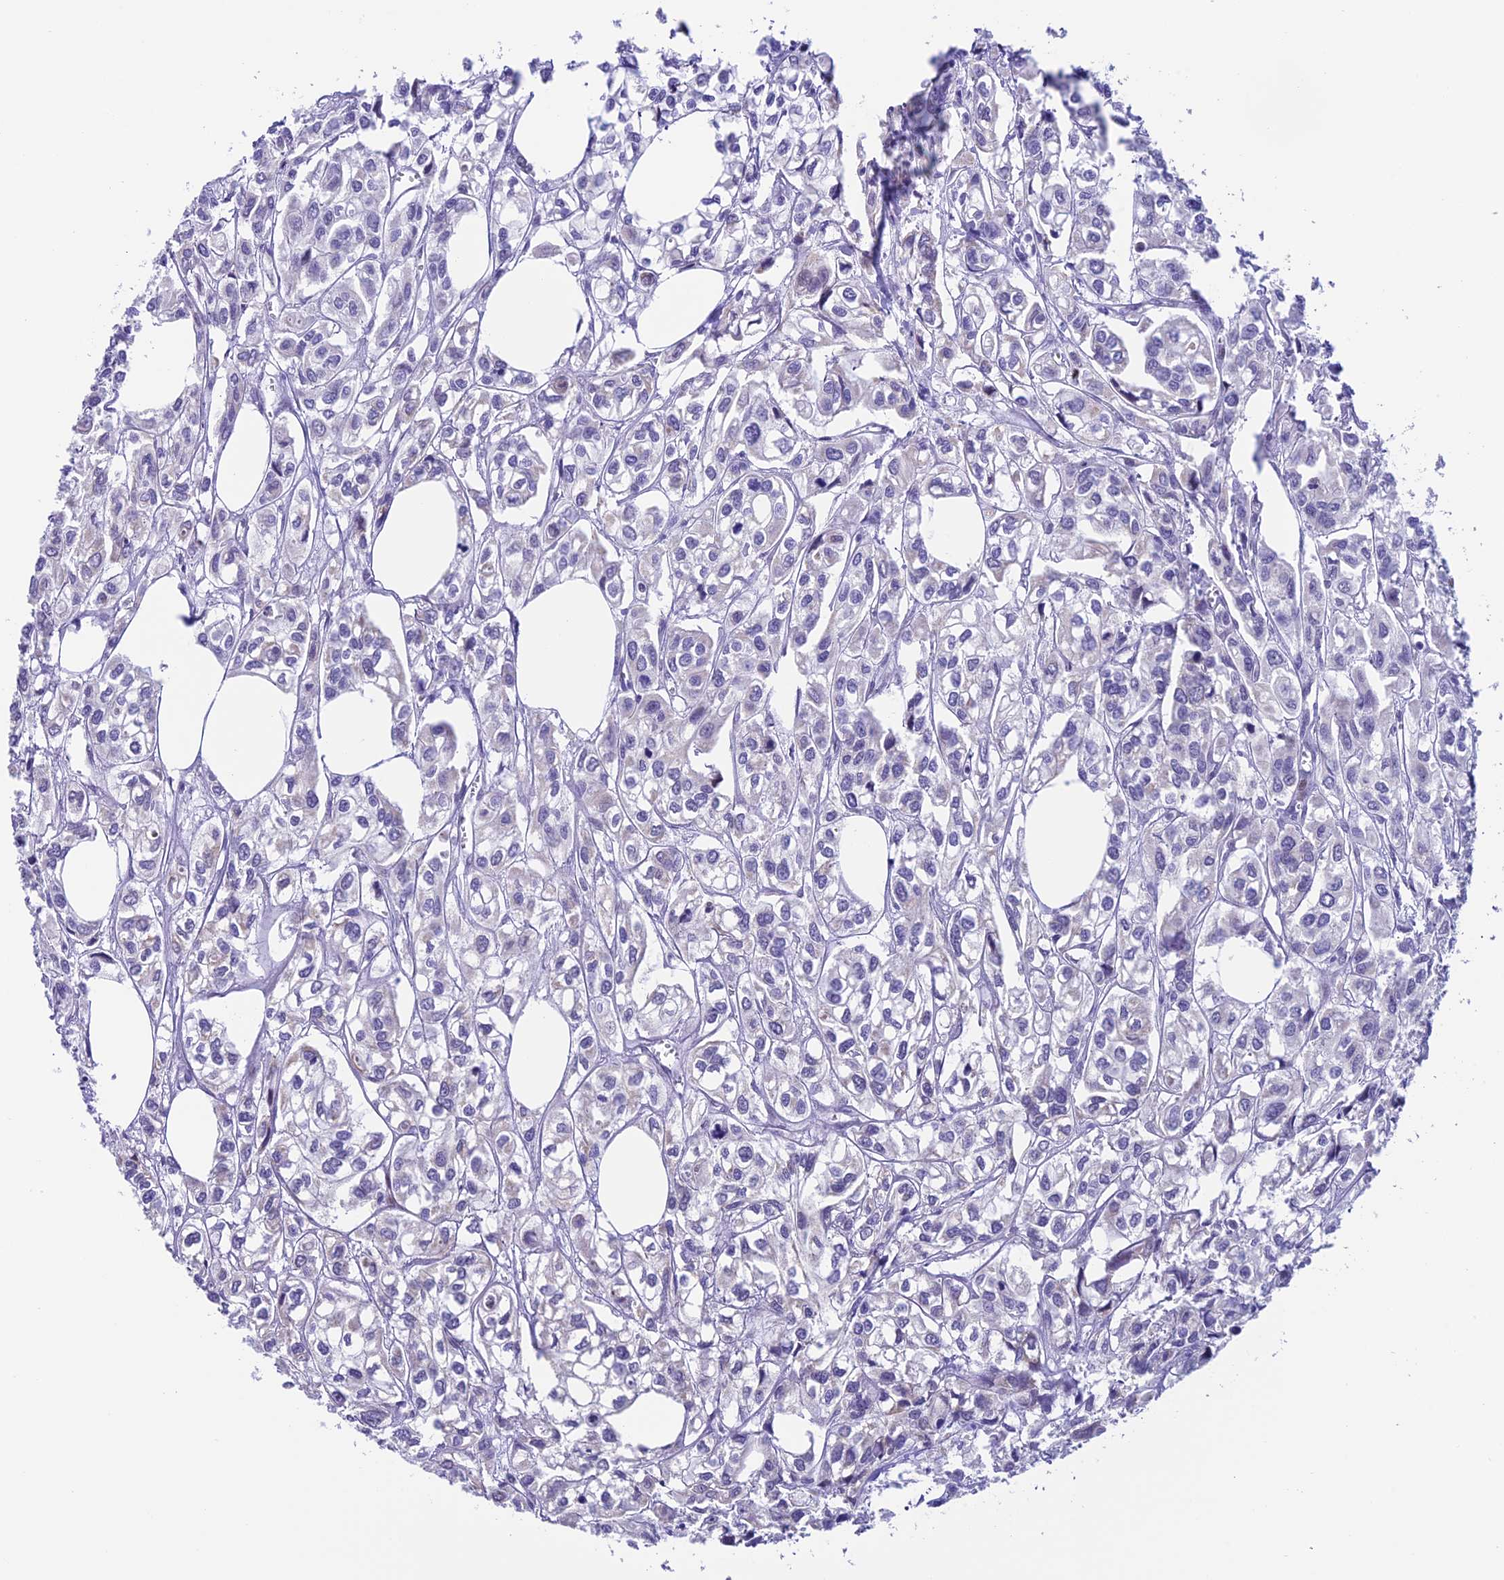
{"staining": {"intensity": "negative", "quantity": "none", "location": "none"}, "tissue": "urothelial cancer", "cell_type": "Tumor cells", "image_type": "cancer", "snomed": [{"axis": "morphology", "description": "Urothelial carcinoma, High grade"}, {"axis": "topography", "description": "Urinary bladder"}], "caption": "This is an IHC photomicrograph of human urothelial carcinoma (high-grade). There is no expression in tumor cells.", "gene": "SLC10A1", "patient": {"sex": "male", "age": 67}}